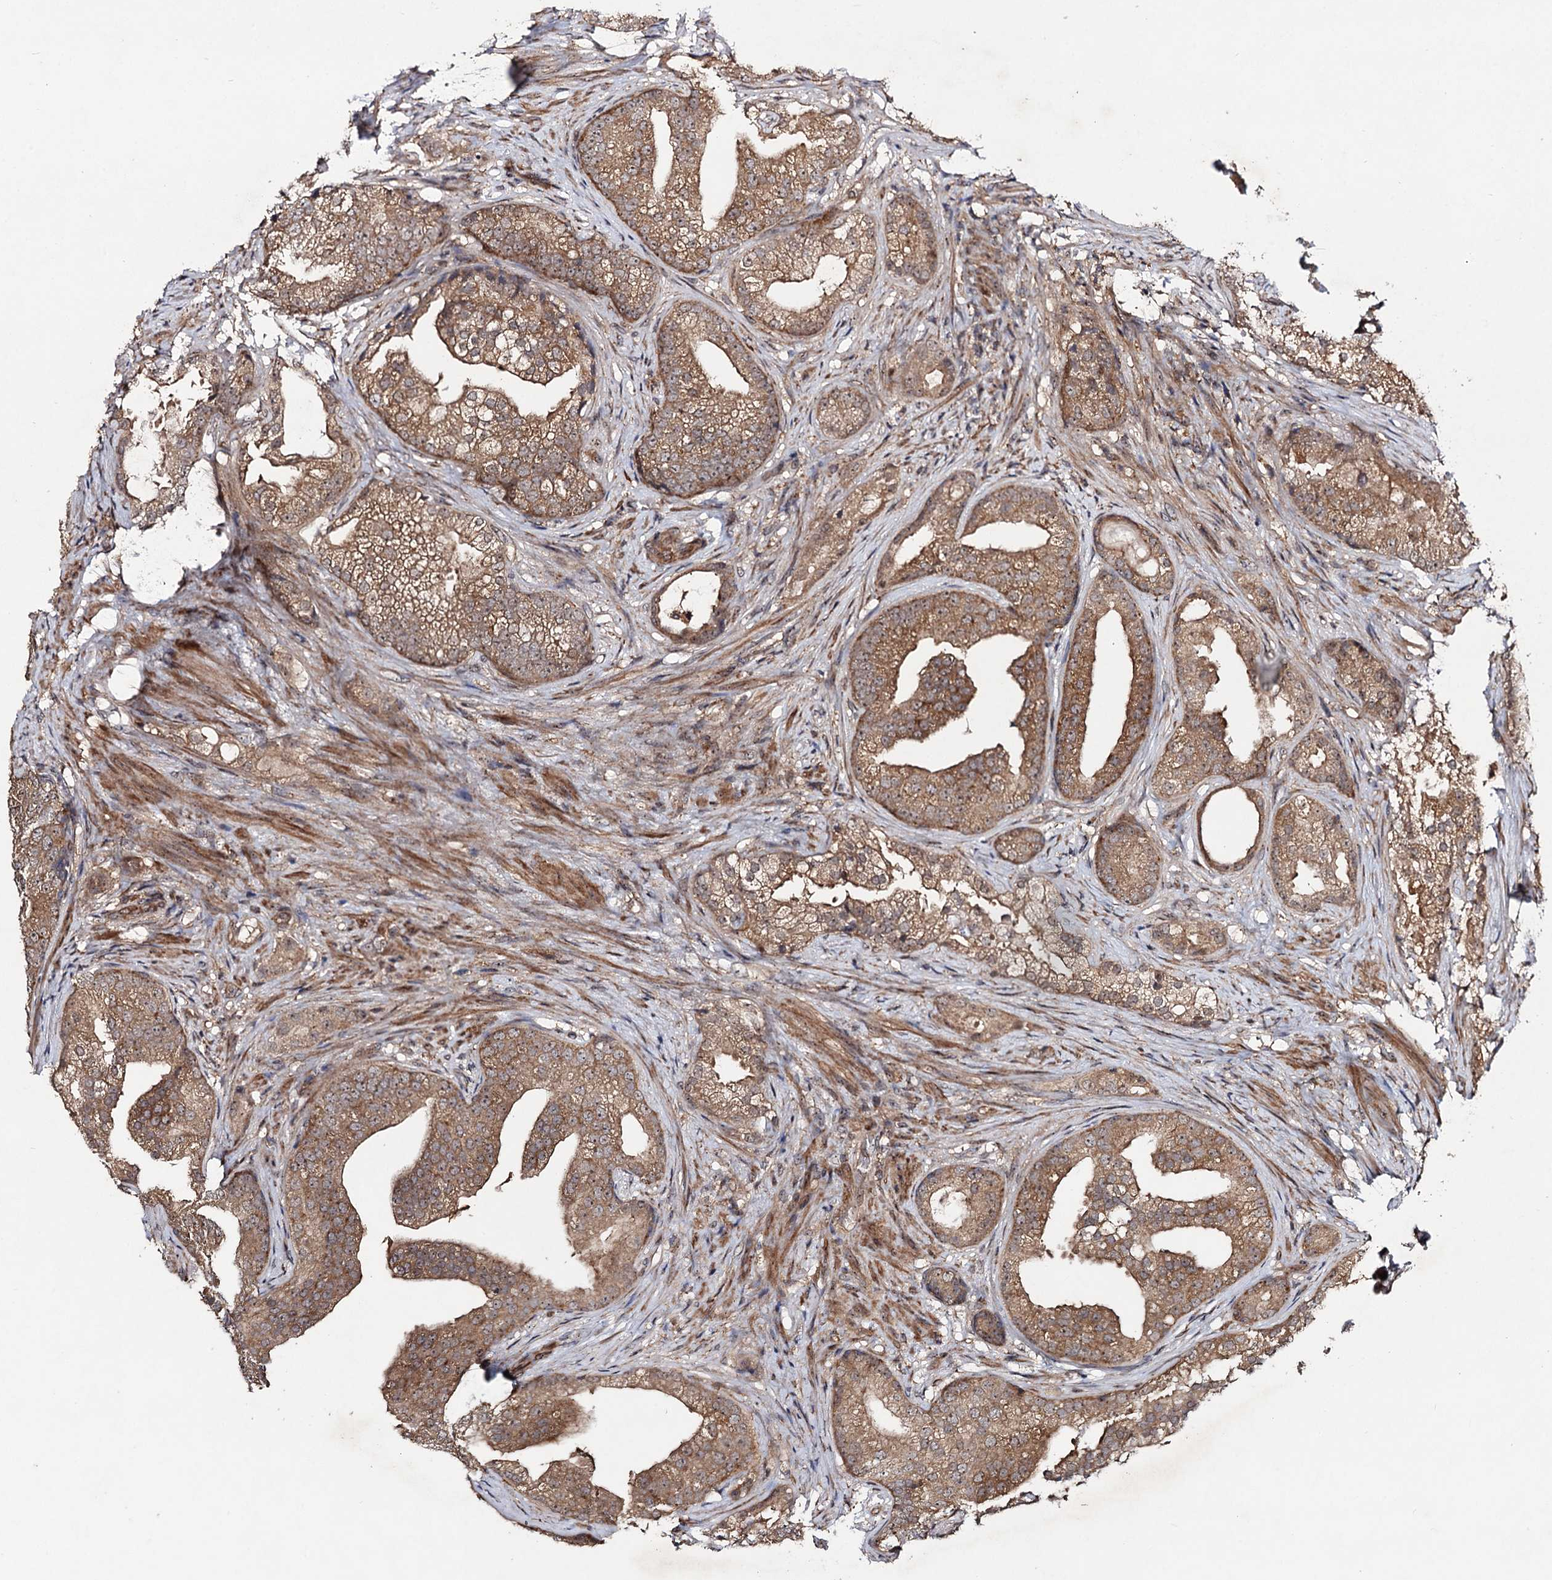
{"staining": {"intensity": "moderate", "quantity": ">75%", "location": "cytoplasmic/membranous"}, "tissue": "prostate cancer", "cell_type": "Tumor cells", "image_type": "cancer", "snomed": [{"axis": "morphology", "description": "Adenocarcinoma, Low grade"}, {"axis": "topography", "description": "Prostate"}], "caption": "Tumor cells display medium levels of moderate cytoplasmic/membranous staining in approximately >75% of cells in prostate cancer.", "gene": "KXD1", "patient": {"sex": "male", "age": 71}}